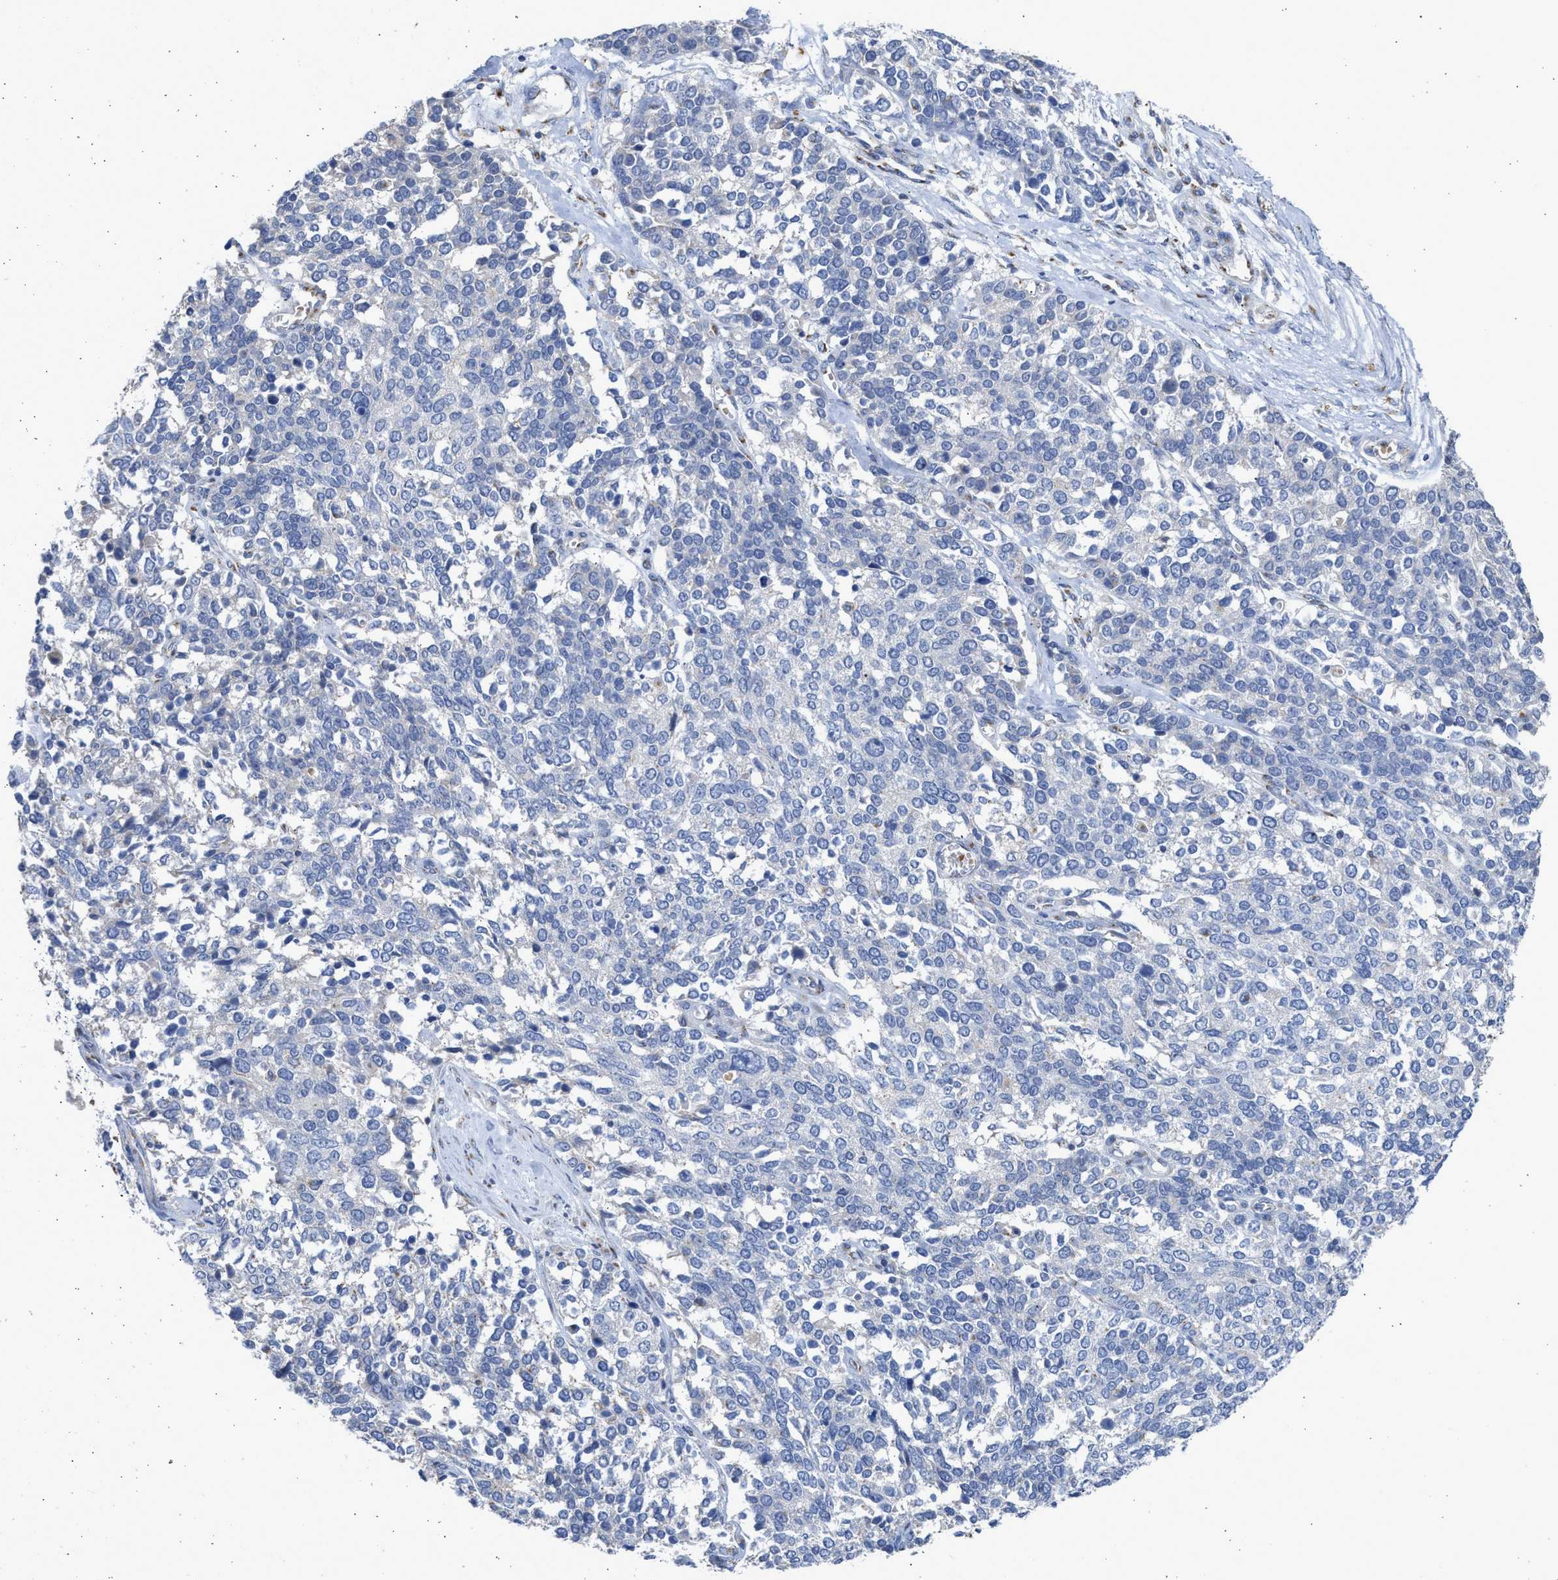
{"staining": {"intensity": "negative", "quantity": "none", "location": "none"}, "tissue": "ovarian cancer", "cell_type": "Tumor cells", "image_type": "cancer", "snomed": [{"axis": "morphology", "description": "Cystadenocarcinoma, serous, NOS"}, {"axis": "topography", "description": "Ovary"}], "caption": "DAB (3,3'-diaminobenzidine) immunohistochemical staining of human ovarian cancer displays no significant staining in tumor cells. Nuclei are stained in blue.", "gene": "IPO8", "patient": {"sex": "female", "age": 44}}